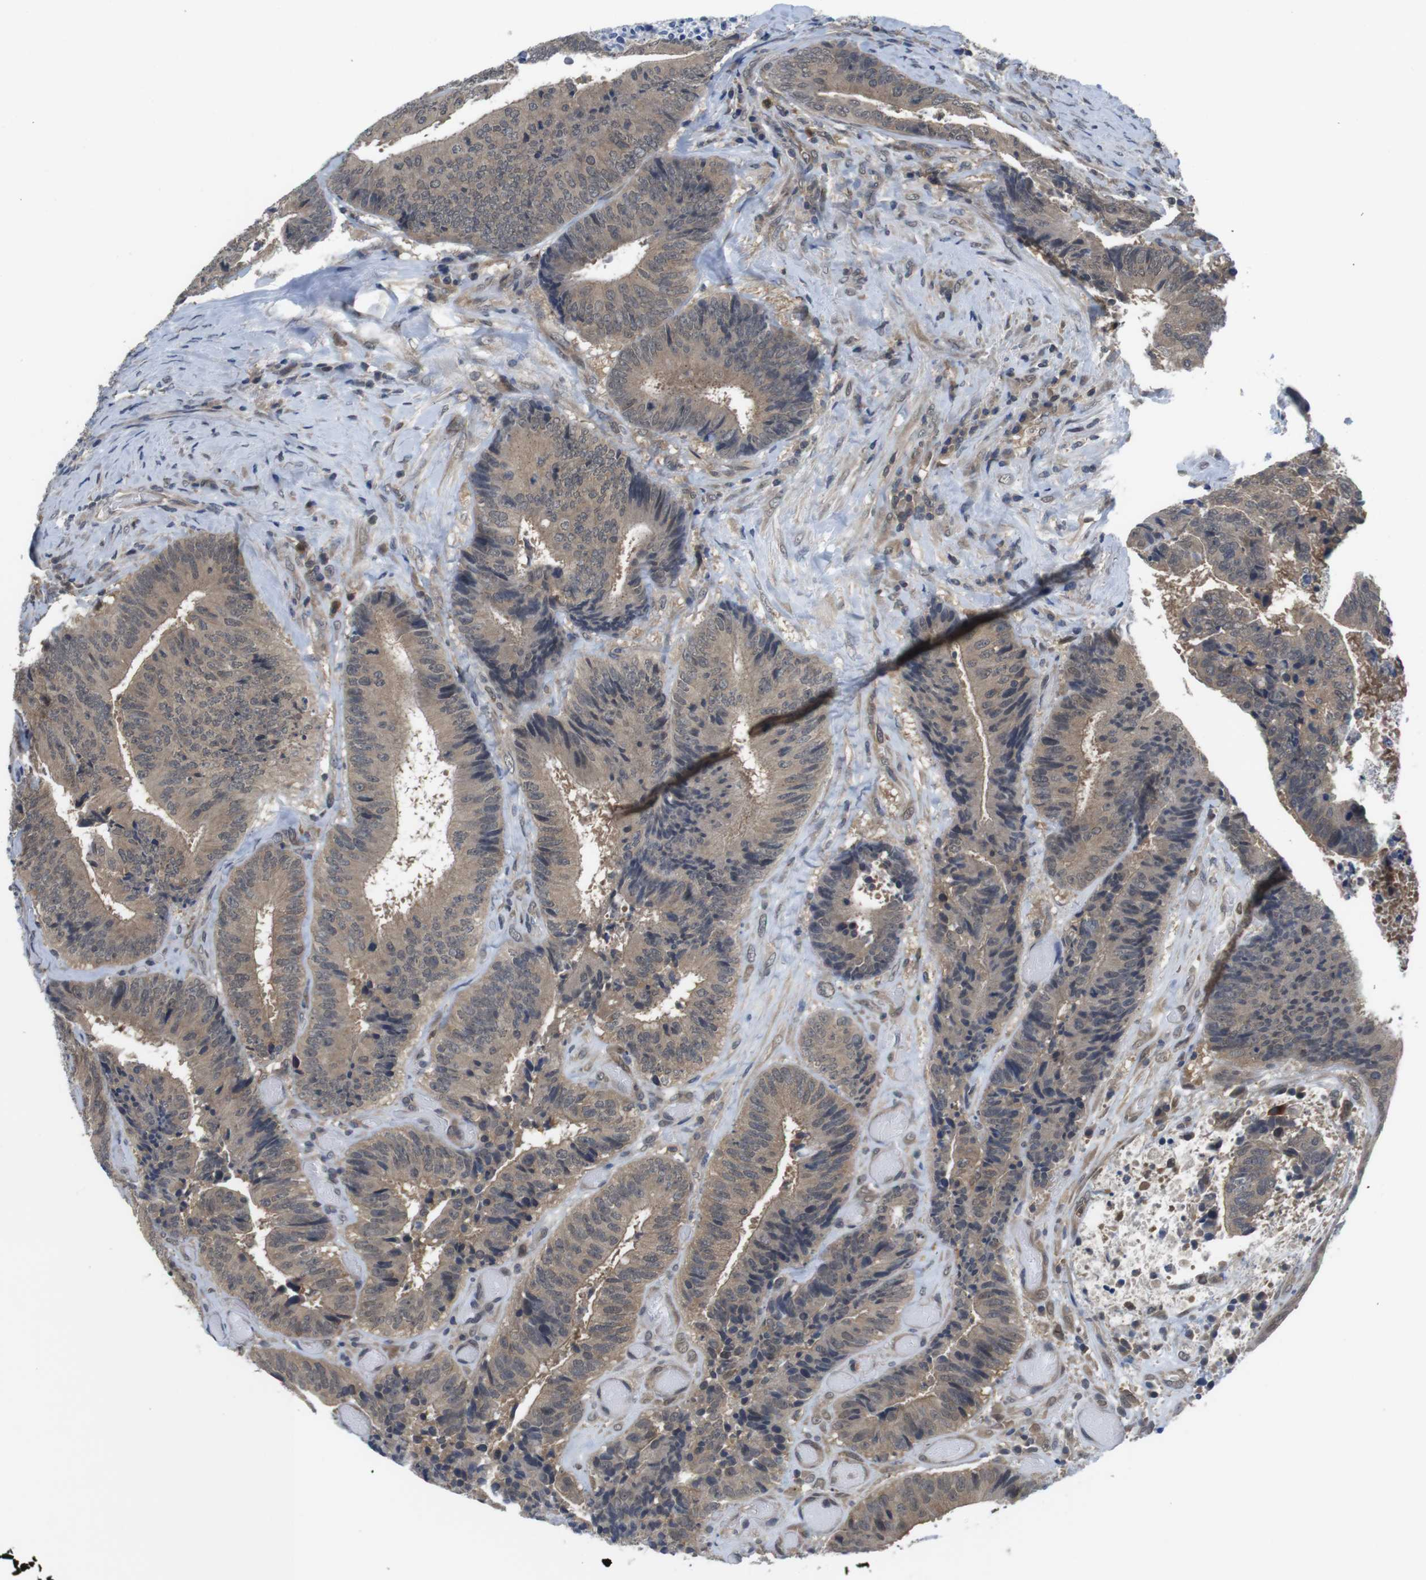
{"staining": {"intensity": "moderate", "quantity": ">75%", "location": "cytoplasmic/membranous"}, "tissue": "colorectal cancer", "cell_type": "Tumor cells", "image_type": "cancer", "snomed": [{"axis": "morphology", "description": "Adenocarcinoma, NOS"}, {"axis": "topography", "description": "Rectum"}], "caption": "Brown immunohistochemical staining in human colorectal cancer (adenocarcinoma) demonstrates moderate cytoplasmic/membranous positivity in approximately >75% of tumor cells.", "gene": "FADD", "patient": {"sex": "male", "age": 72}}